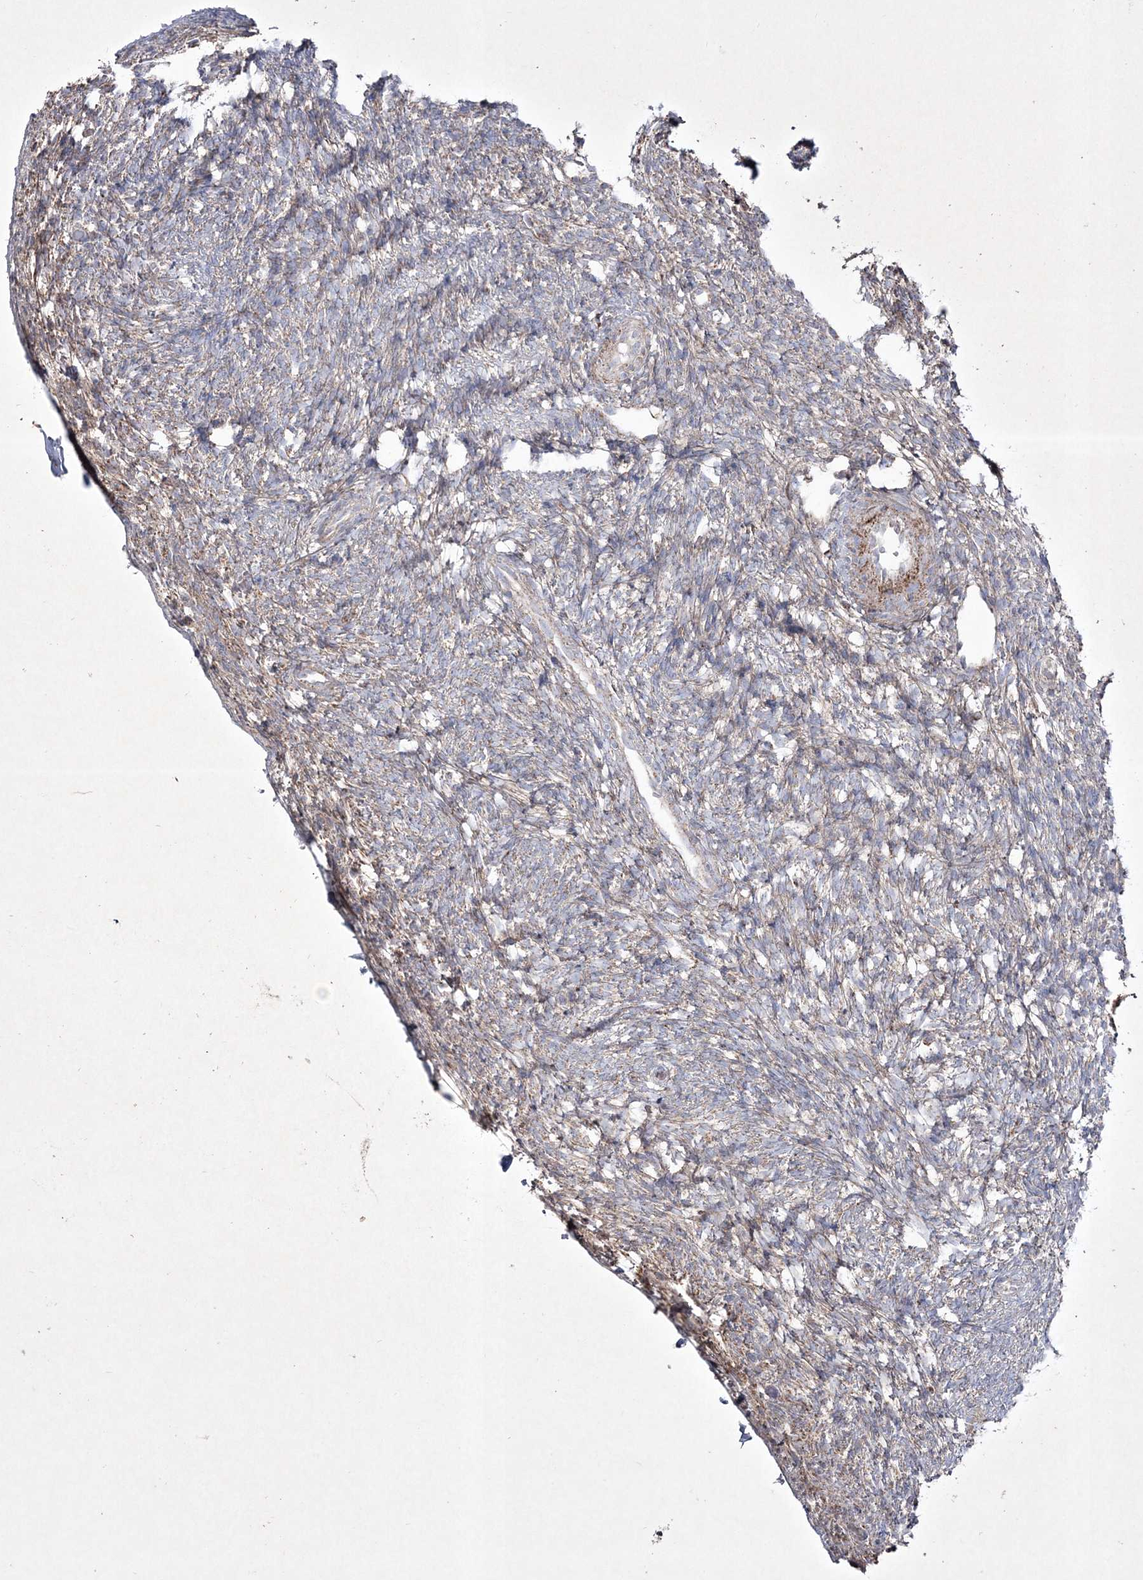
{"staining": {"intensity": "weak", "quantity": "<25%", "location": "cytoplasmic/membranous"}, "tissue": "ovary", "cell_type": "Ovarian stroma cells", "image_type": "normal", "snomed": [{"axis": "morphology", "description": "Normal tissue, NOS"}, {"axis": "topography", "description": "Ovary"}], "caption": "The histopathology image displays no staining of ovarian stroma cells in unremarkable ovary. The staining is performed using DAB (3,3'-diaminobenzidine) brown chromogen with nuclei counter-stained in using hematoxylin.", "gene": "RICTOR", "patient": {"sex": "female", "age": 34}}